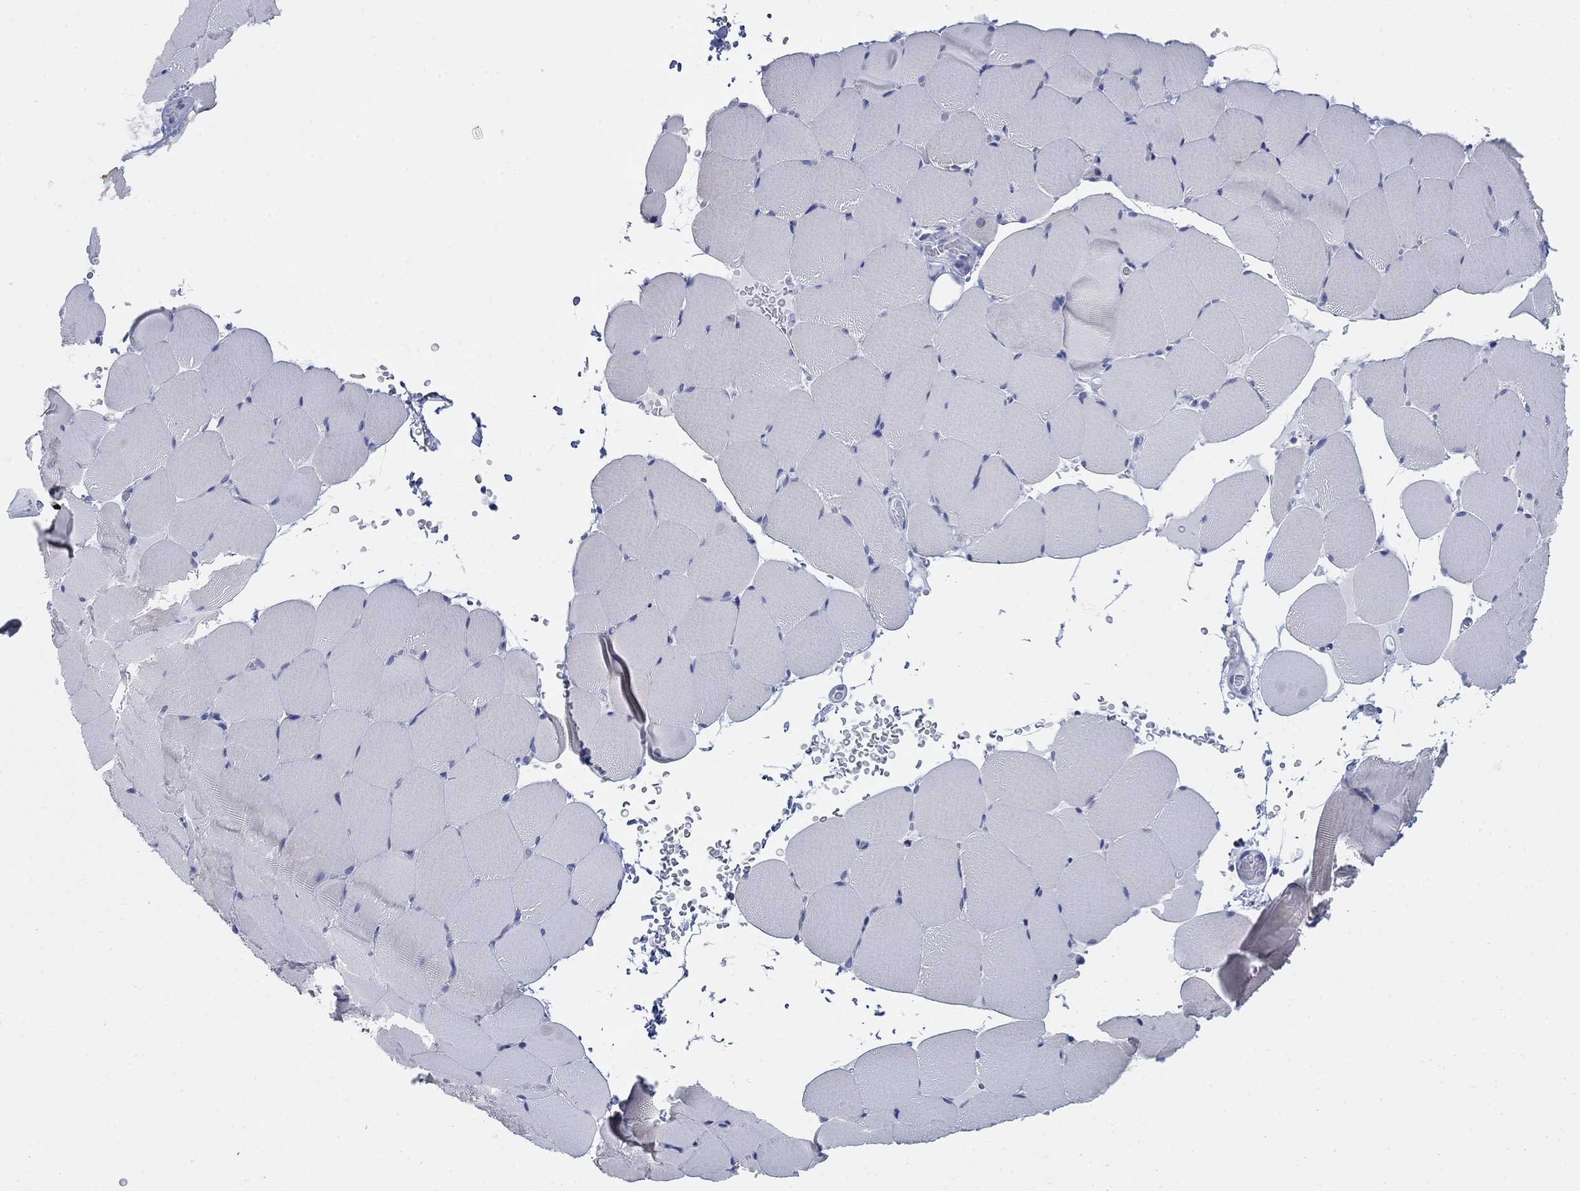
{"staining": {"intensity": "negative", "quantity": "none", "location": "none"}, "tissue": "skeletal muscle", "cell_type": "Myocytes", "image_type": "normal", "snomed": [{"axis": "morphology", "description": "Normal tissue, NOS"}, {"axis": "topography", "description": "Skeletal muscle"}], "caption": "A high-resolution histopathology image shows immunohistochemistry staining of unremarkable skeletal muscle, which demonstrates no significant positivity in myocytes.", "gene": "SCCPDH", "patient": {"sex": "female", "age": 37}}